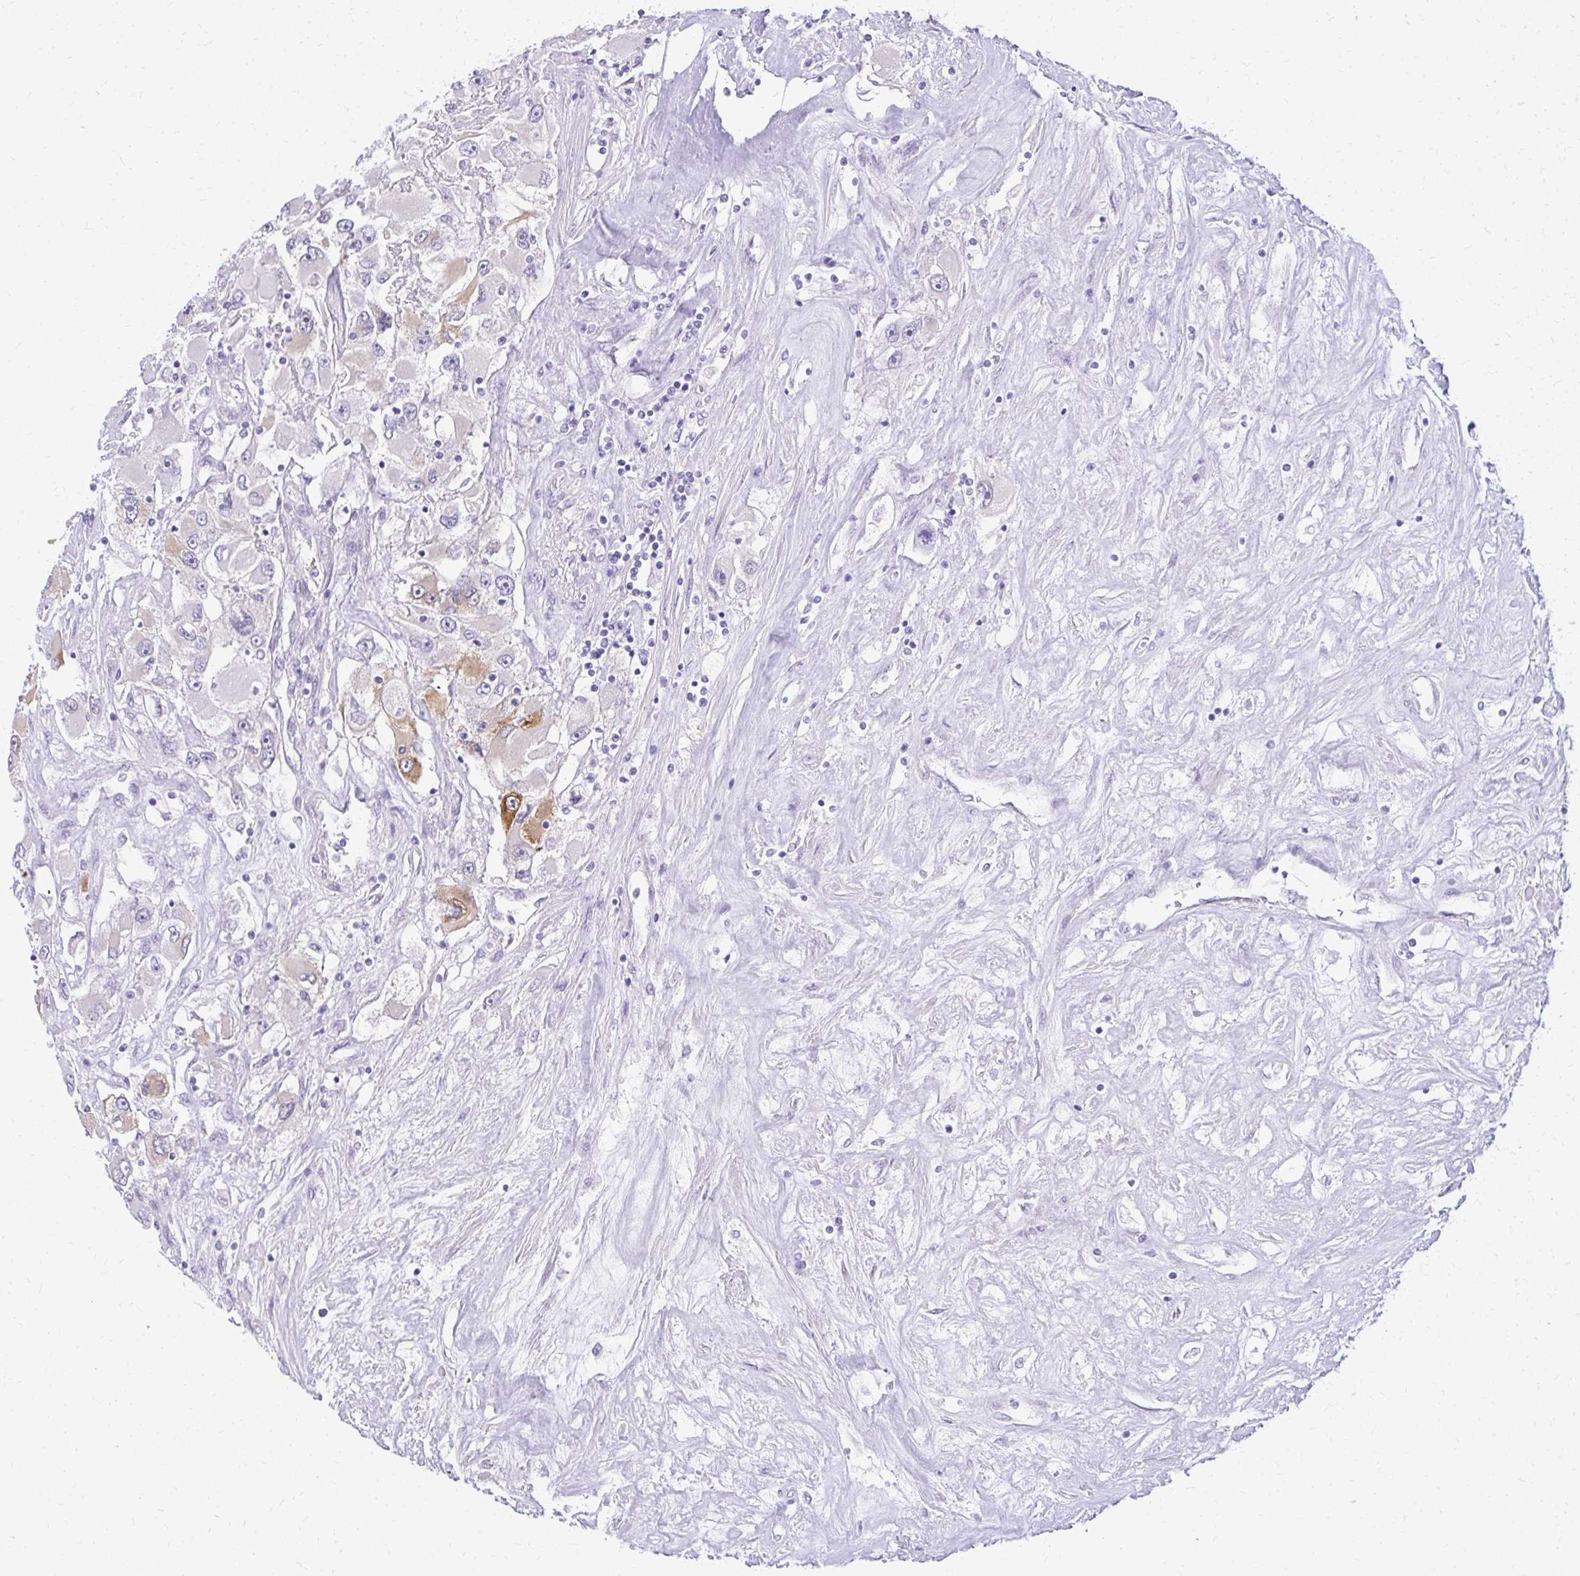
{"staining": {"intensity": "moderate", "quantity": "<25%", "location": "cytoplasmic/membranous"}, "tissue": "renal cancer", "cell_type": "Tumor cells", "image_type": "cancer", "snomed": [{"axis": "morphology", "description": "Adenocarcinoma, NOS"}, {"axis": "topography", "description": "Kidney"}], "caption": "Adenocarcinoma (renal) stained for a protein (brown) shows moderate cytoplasmic/membranous positive staining in about <25% of tumor cells.", "gene": "PRAP1", "patient": {"sex": "female", "age": 52}}